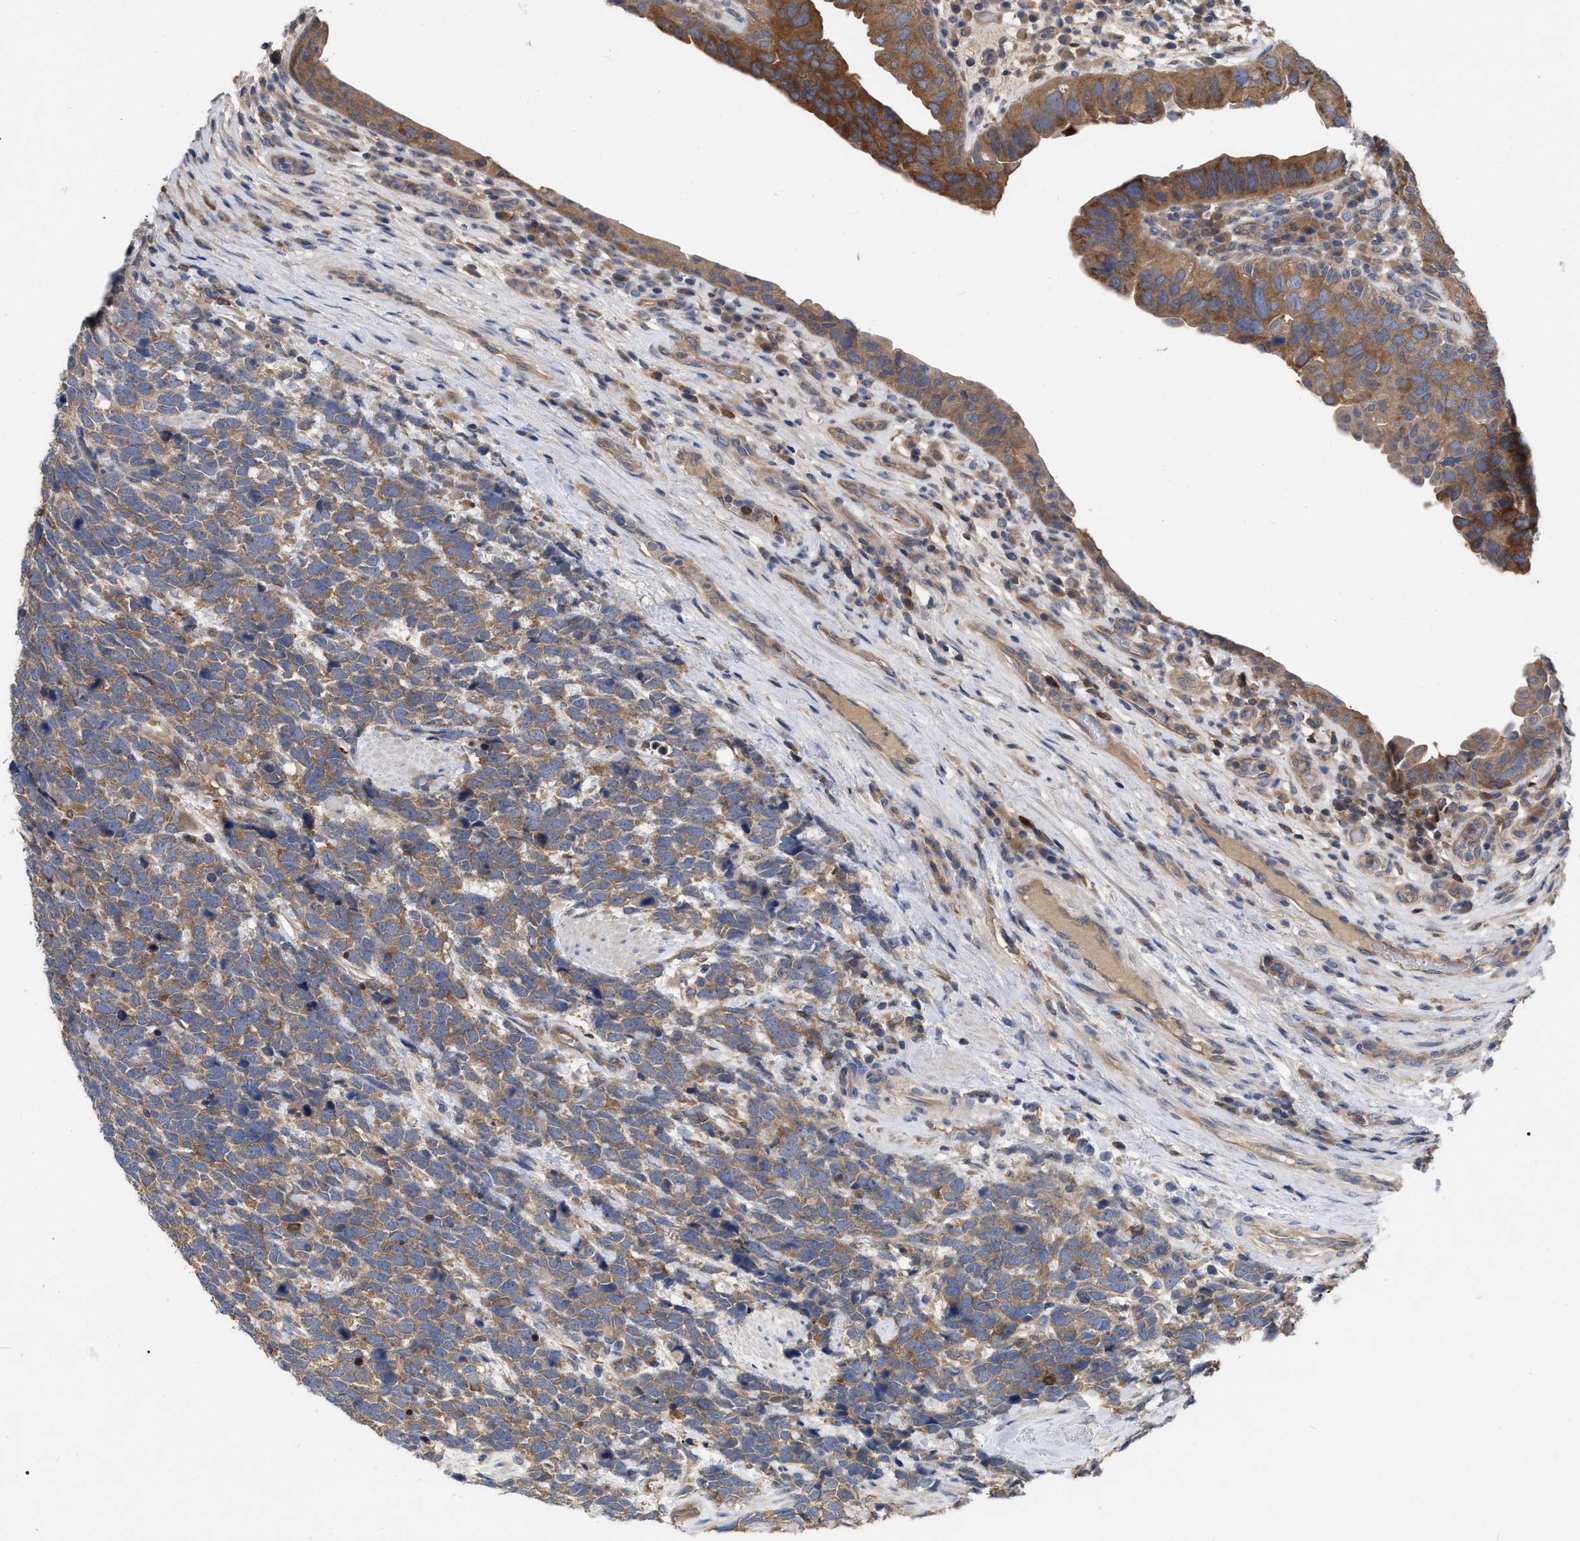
{"staining": {"intensity": "moderate", "quantity": ">75%", "location": "cytoplasmic/membranous"}, "tissue": "urothelial cancer", "cell_type": "Tumor cells", "image_type": "cancer", "snomed": [{"axis": "morphology", "description": "Urothelial carcinoma, High grade"}, {"axis": "topography", "description": "Urinary bladder"}], "caption": "The image reveals immunohistochemical staining of urothelial cancer. There is moderate cytoplasmic/membranous staining is appreciated in approximately >75% of tumor cells. (DAB IHC, brown staining for protein, blue staining for nuclei).", "gene": "RAP1GDS1", "patient": {"sex": "female", "age": 82}}